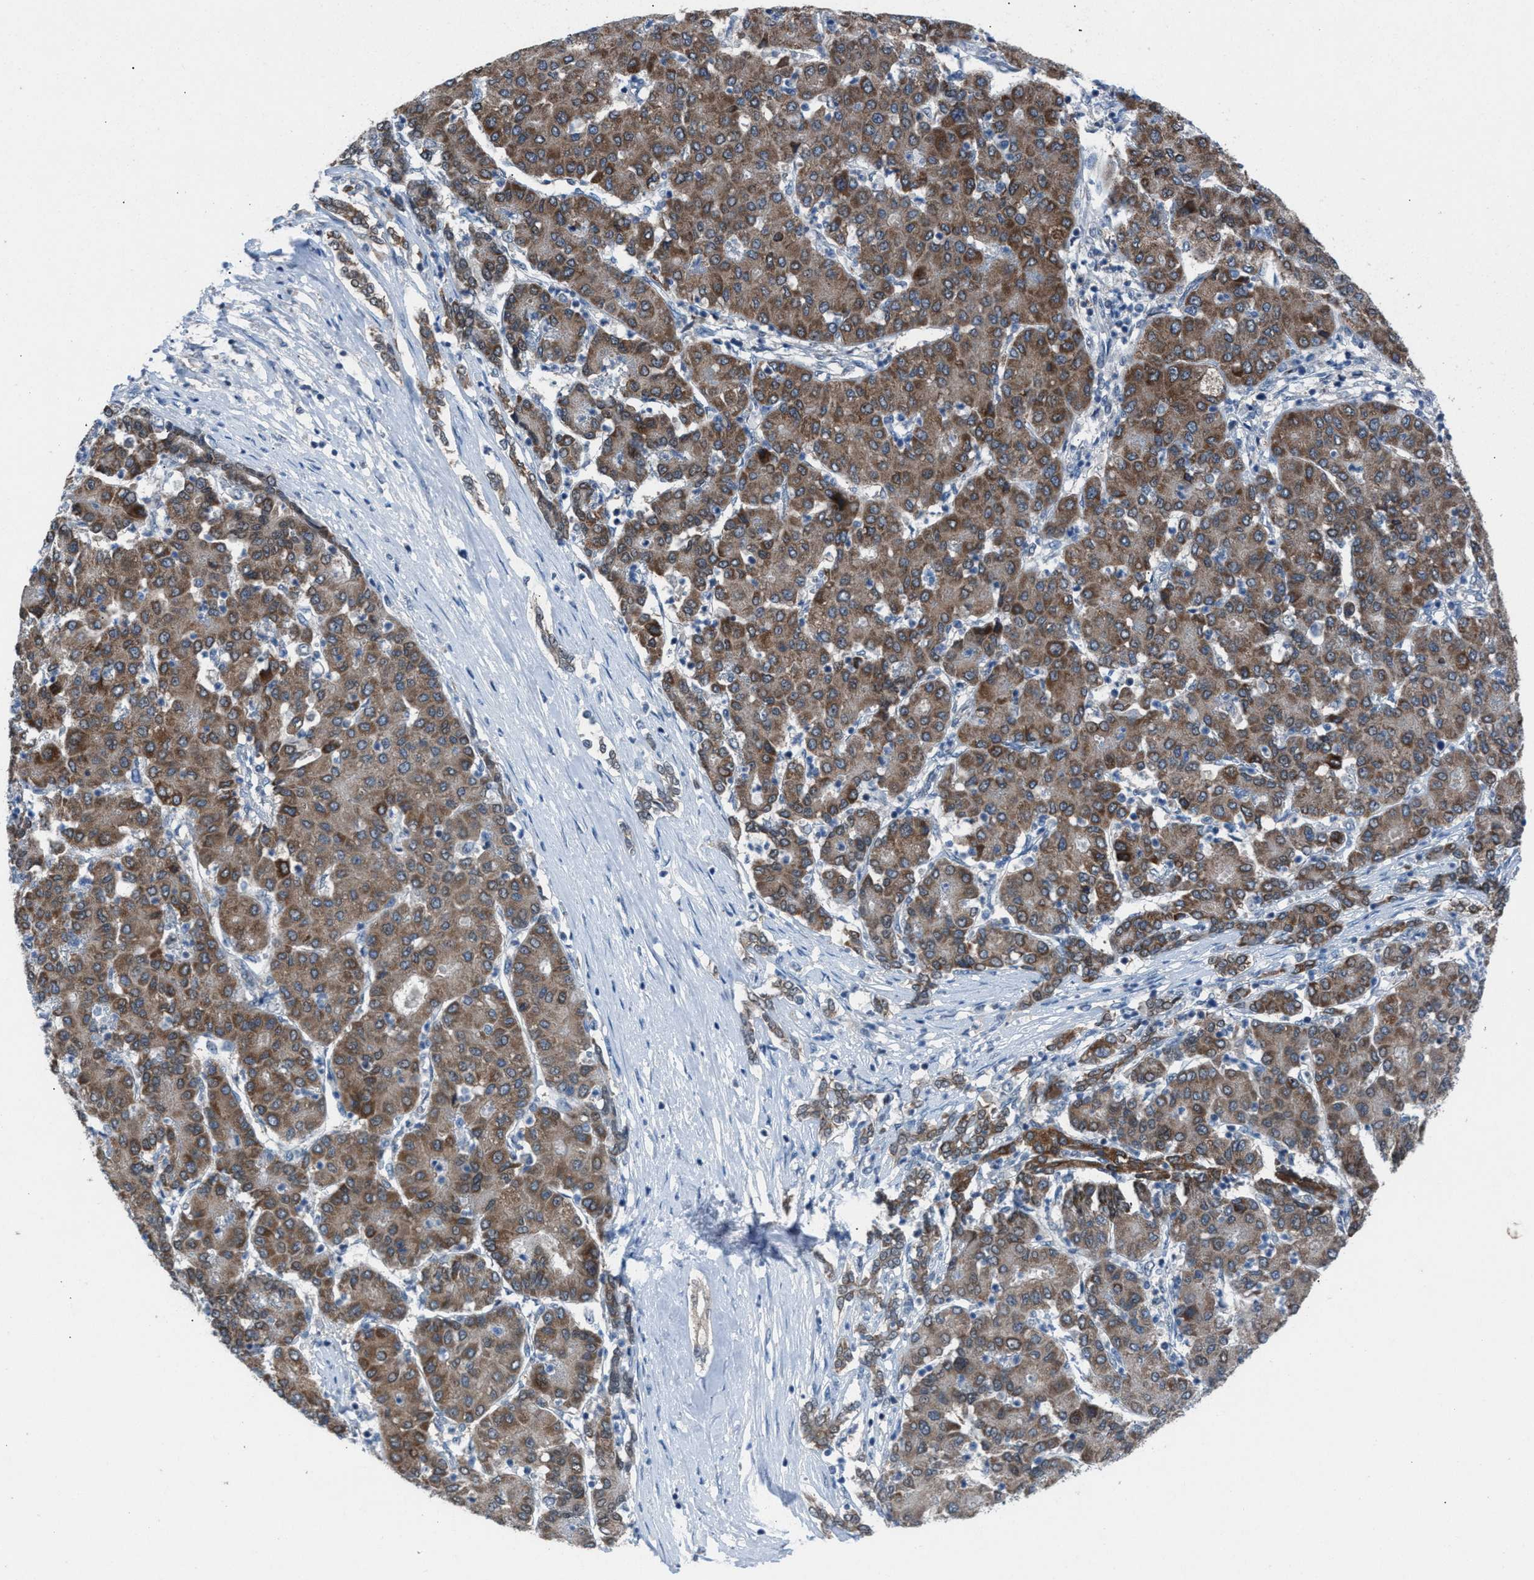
{"staining": {"intensity": "moderate", "quantity": ">75%", "location": "cytoplasmic/membranous"}, "tissue": "liver cancer", "cell_type": "Tumor cells", "image_type": "cancer", "snomed": [{"axis": "morphology", "description": "Carcinoma, Hepatocellular, NOS"}, {"axis": "topography", "description": "Liver"}], "caption": "Immunohistochemical staining of liver hepatocellular carcinoma shows medium levels of moderate cytoplasmic/membranous staining in about >75% of tumor cells.", "gene": "ANAPC11", "patient": {"sex": "male", "age": 65}}